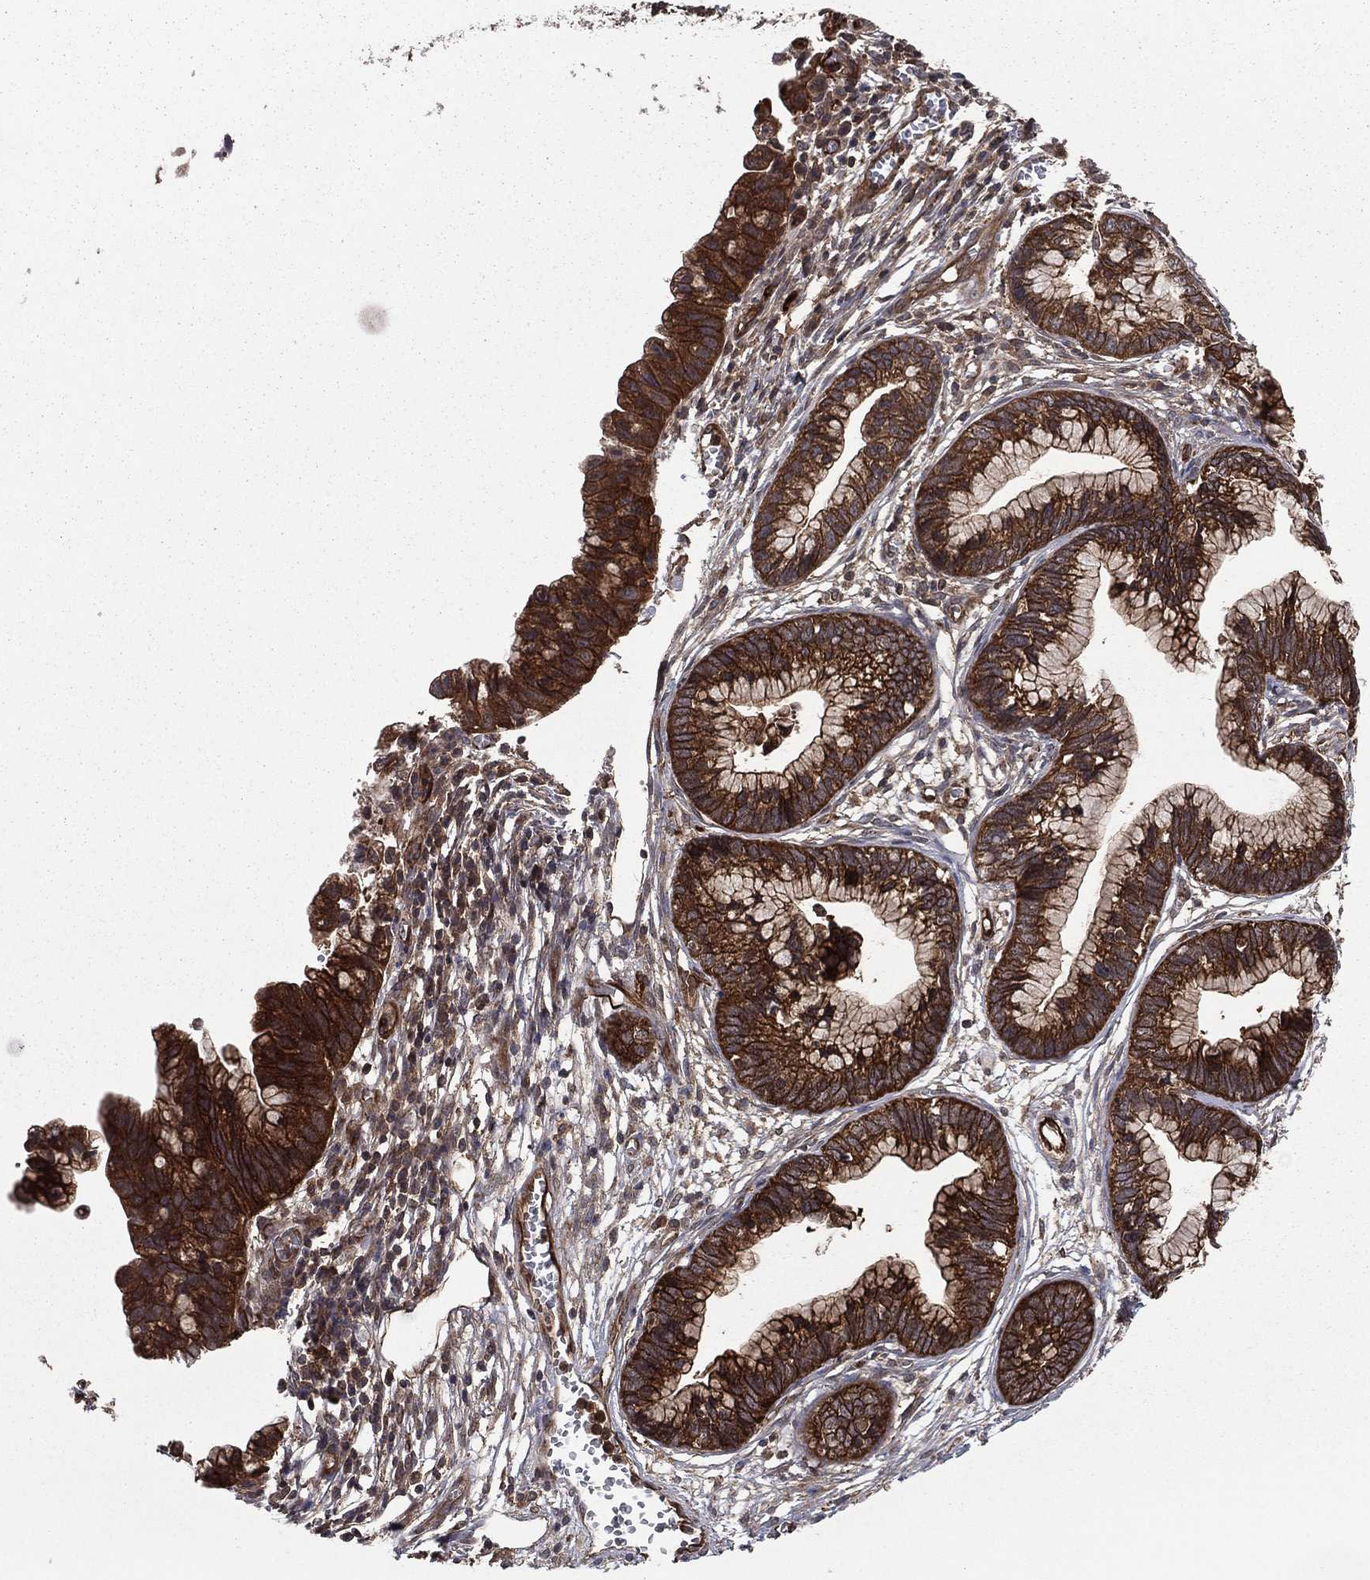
{"staining": {"intensity": "strong", "quantity": "25%-75%", "location": "cytoplasmic/membranous"}, "tissue": "cervical cancer", "cell_type": "Tumor cells", "image_type": "cancer", "snomed": [{"axis": "morphology", "description": "Adenocarcinoma, NOS"}, {"axis": "topography", "description": "Cervix"}], "caption": "Strong cytoplasmic/membranous expression for a protein is appreciated in approximately 25%-75% of tumor cells of cervical cancer using immunohistochemistry (IHC).", "gene": "CERT1", "patient": {"sex": "female", "age": 44}}